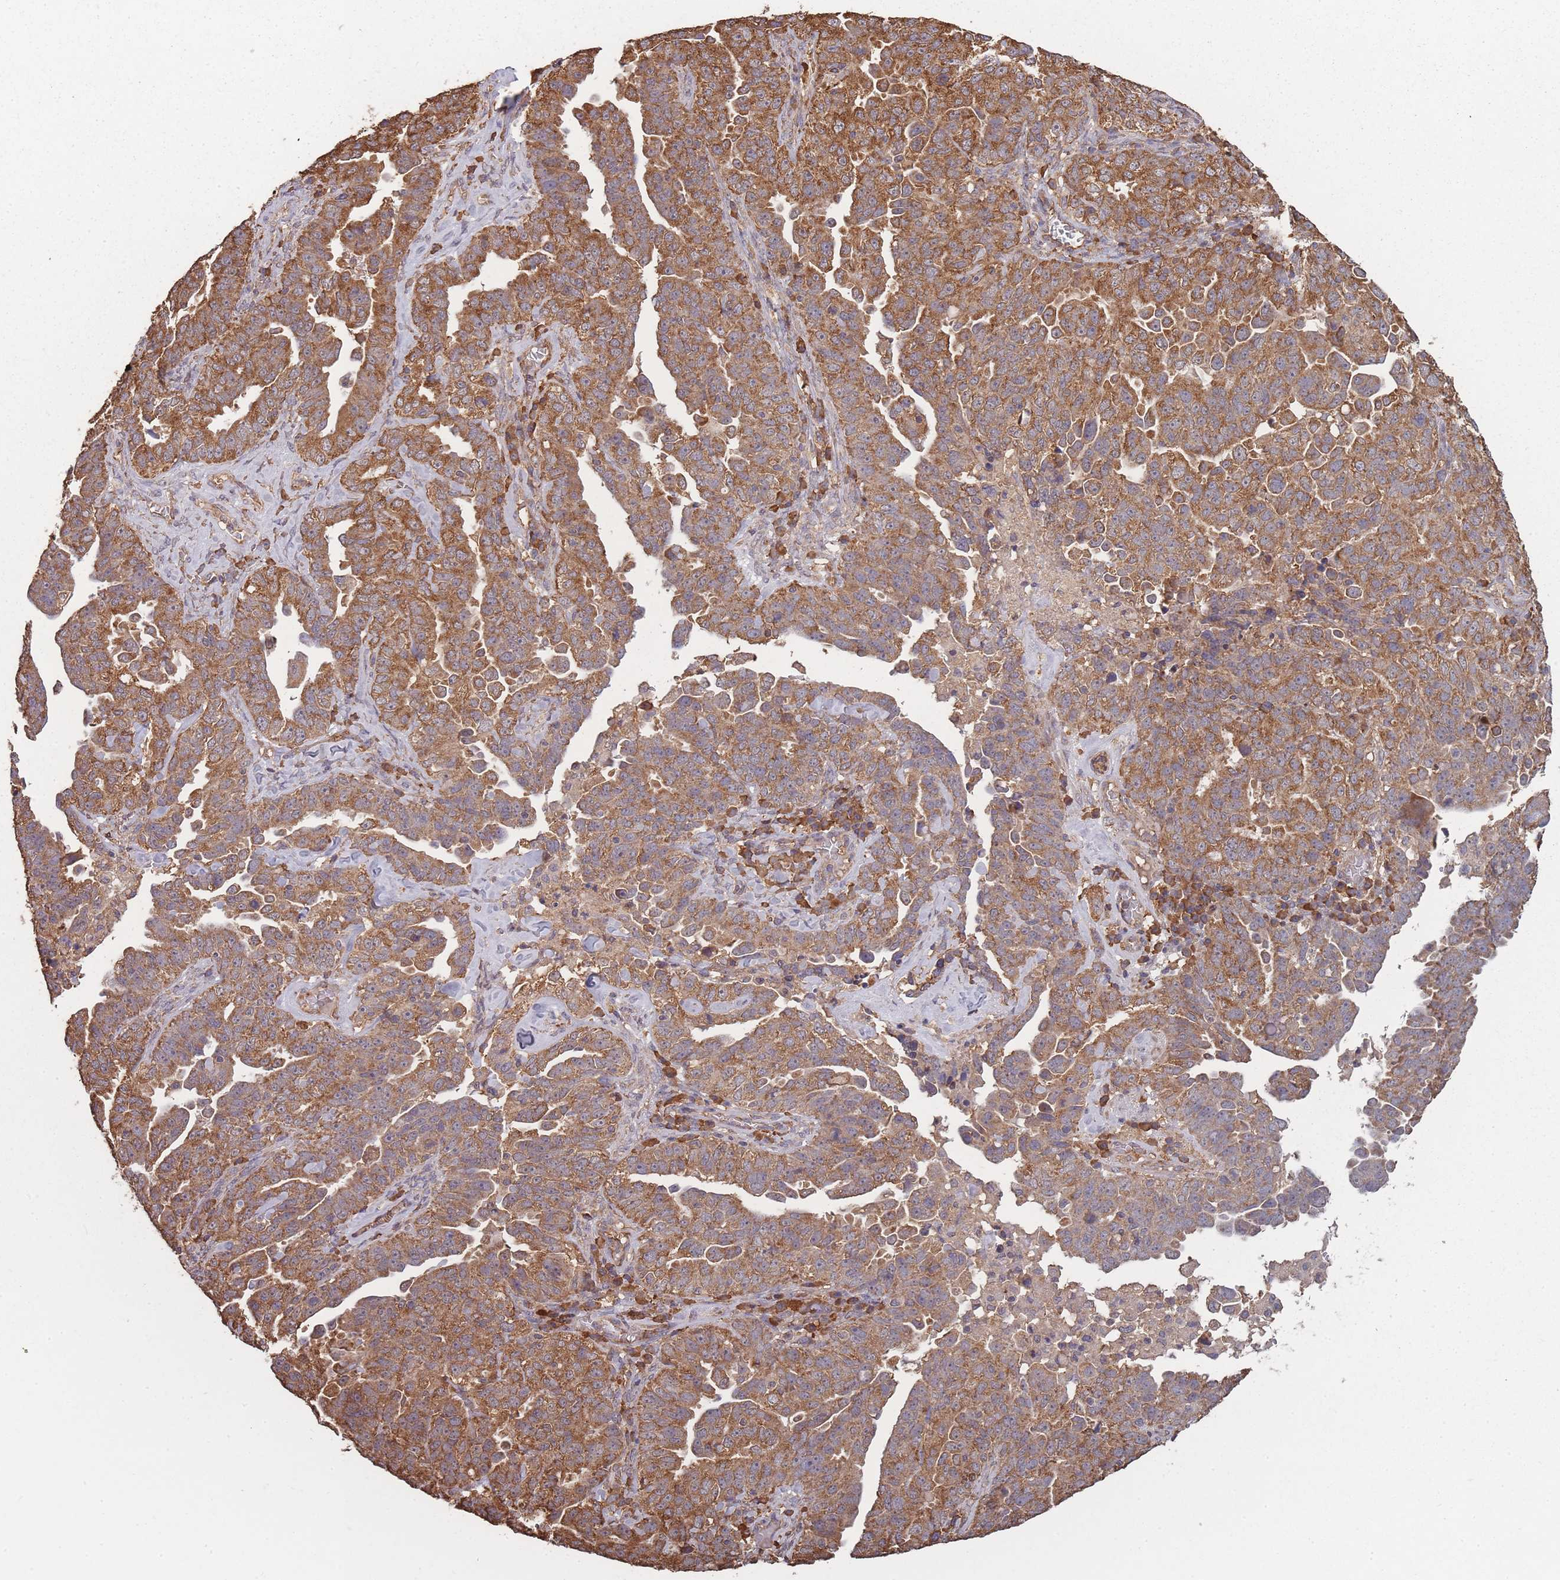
{"staining": {"intensity": "strong", "quantity": ">75%", "location": "cytoplasmic/membranous"}, "tissue": "ovarian cancer", "cell_type": "Tumor cells", "image_type": "cancer", "snomed": [{"axis": "morphology", "description": "Carcinoma, endometroid"}, {"axis": "topography", "description": "Ovary"}], "caption": "Immunohistochemistry of ovarian cancer (endometroid carcinoma) shows high levels of strong cytoplasmic/membranous expression in approximately >75% of tumor cells.", "gene": "SANBR", "patient": {"sex": "female", "age": 62}}